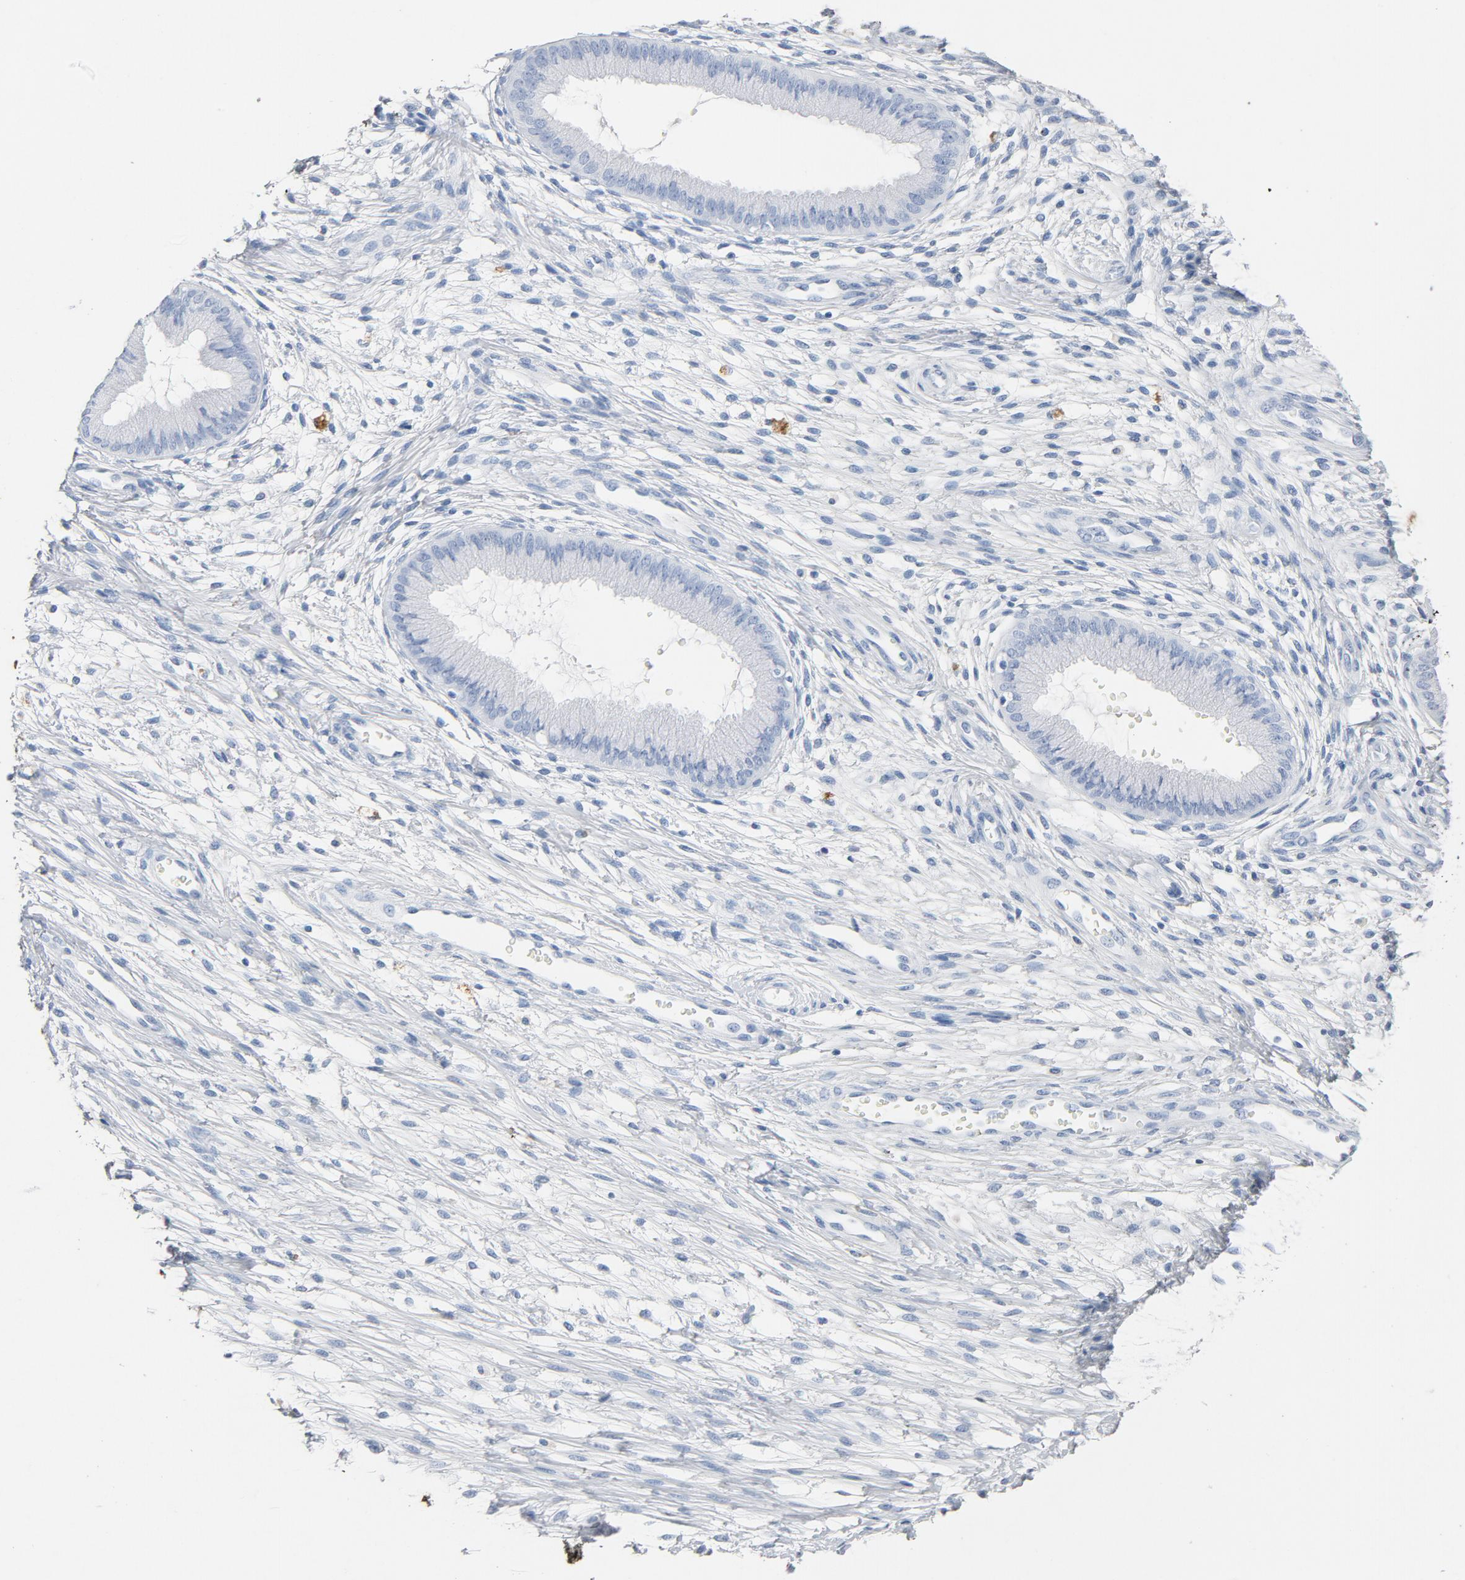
{"staining": {"intensity": "negative", "quantity": "none", "location": "none"}, "tissue": "cervix", "cell_type": "Glandular cells", "image_type": "normal", "snomed": [{"axis": "morphology", "description": "Normal tissue, NOS"}, {"axis": "topography", "description": "Cervix"}], "caption": "A high-resolution image shows immunohistochemistry (IHC) staining of normal cervix, which demonstrates no significant staining in glandular cells.", "gene": "PTPRB", "patient": {"sex": "female", "age": 39}}